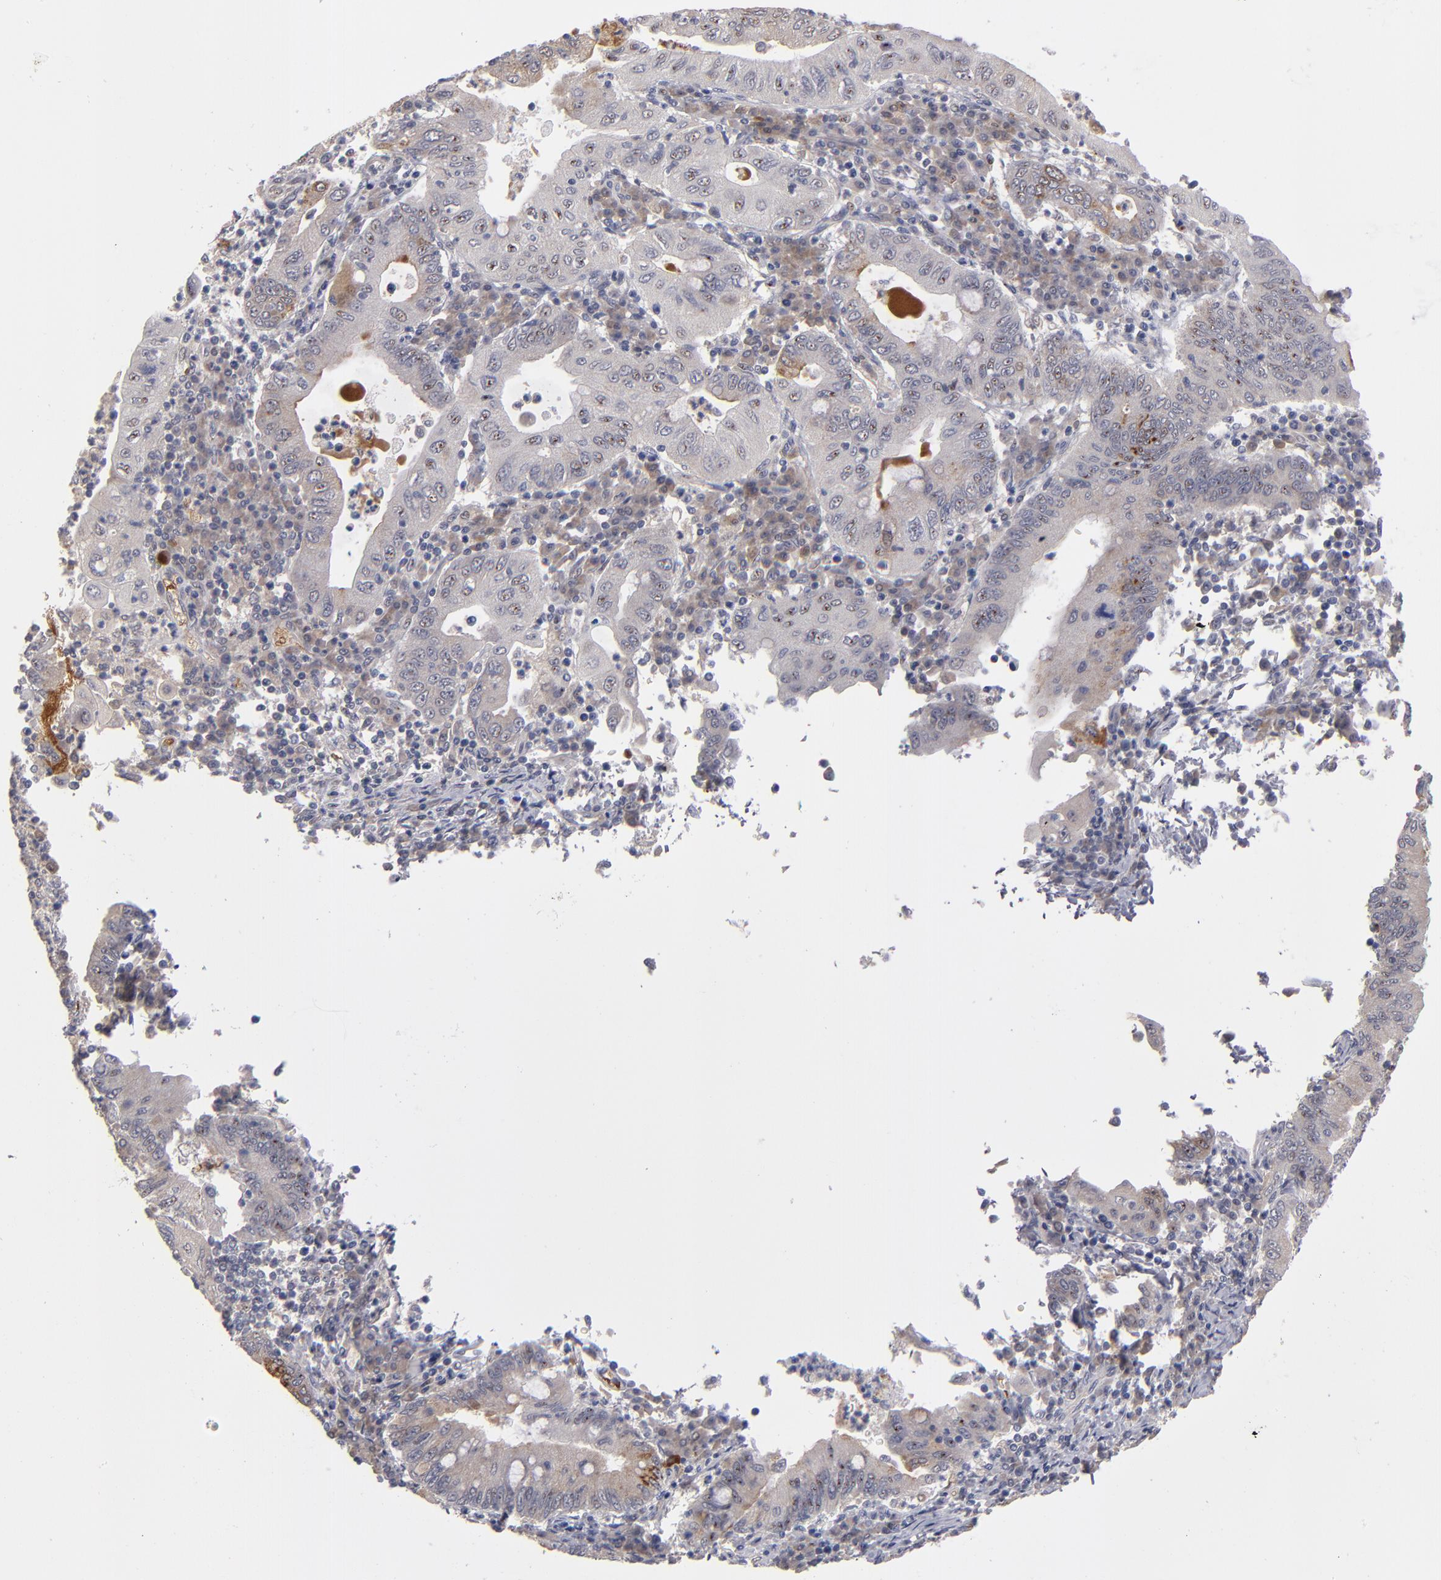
{"staining": {"intensity": "weak", "quantity": "25%-75%", "location": "cytoplasmic/membranous"}, "tissue": "stomach cancer", "cell_type": "Tumor cells", "image_type": "cancer", "snomed": [{"axis": "morphology", "description": "Normal tissue, NOS"}, {"axis": "morphology", "description": "Adenocarcinoma, NOS"}, {"axis": "topography", "description": "Esophagus"}, {"axis": "topography", "description": "Stomach, upper"}, {"axis": "topography", "description": "Peripheral nerve tissue"}], "caption": "Immunohistochemistry photomicrograph of neoplastic tissue: human adenocarcinoma (stomach) stained using immunohistochemistry demonstrates low levels of weak protein expression localized specifically in the cytoplasmic/membranous of tumor cells, appearing as a cytoplasmic/membranous brown color.", "gene": "EXD2", "patient": {"sex": "male", "age": 62}}